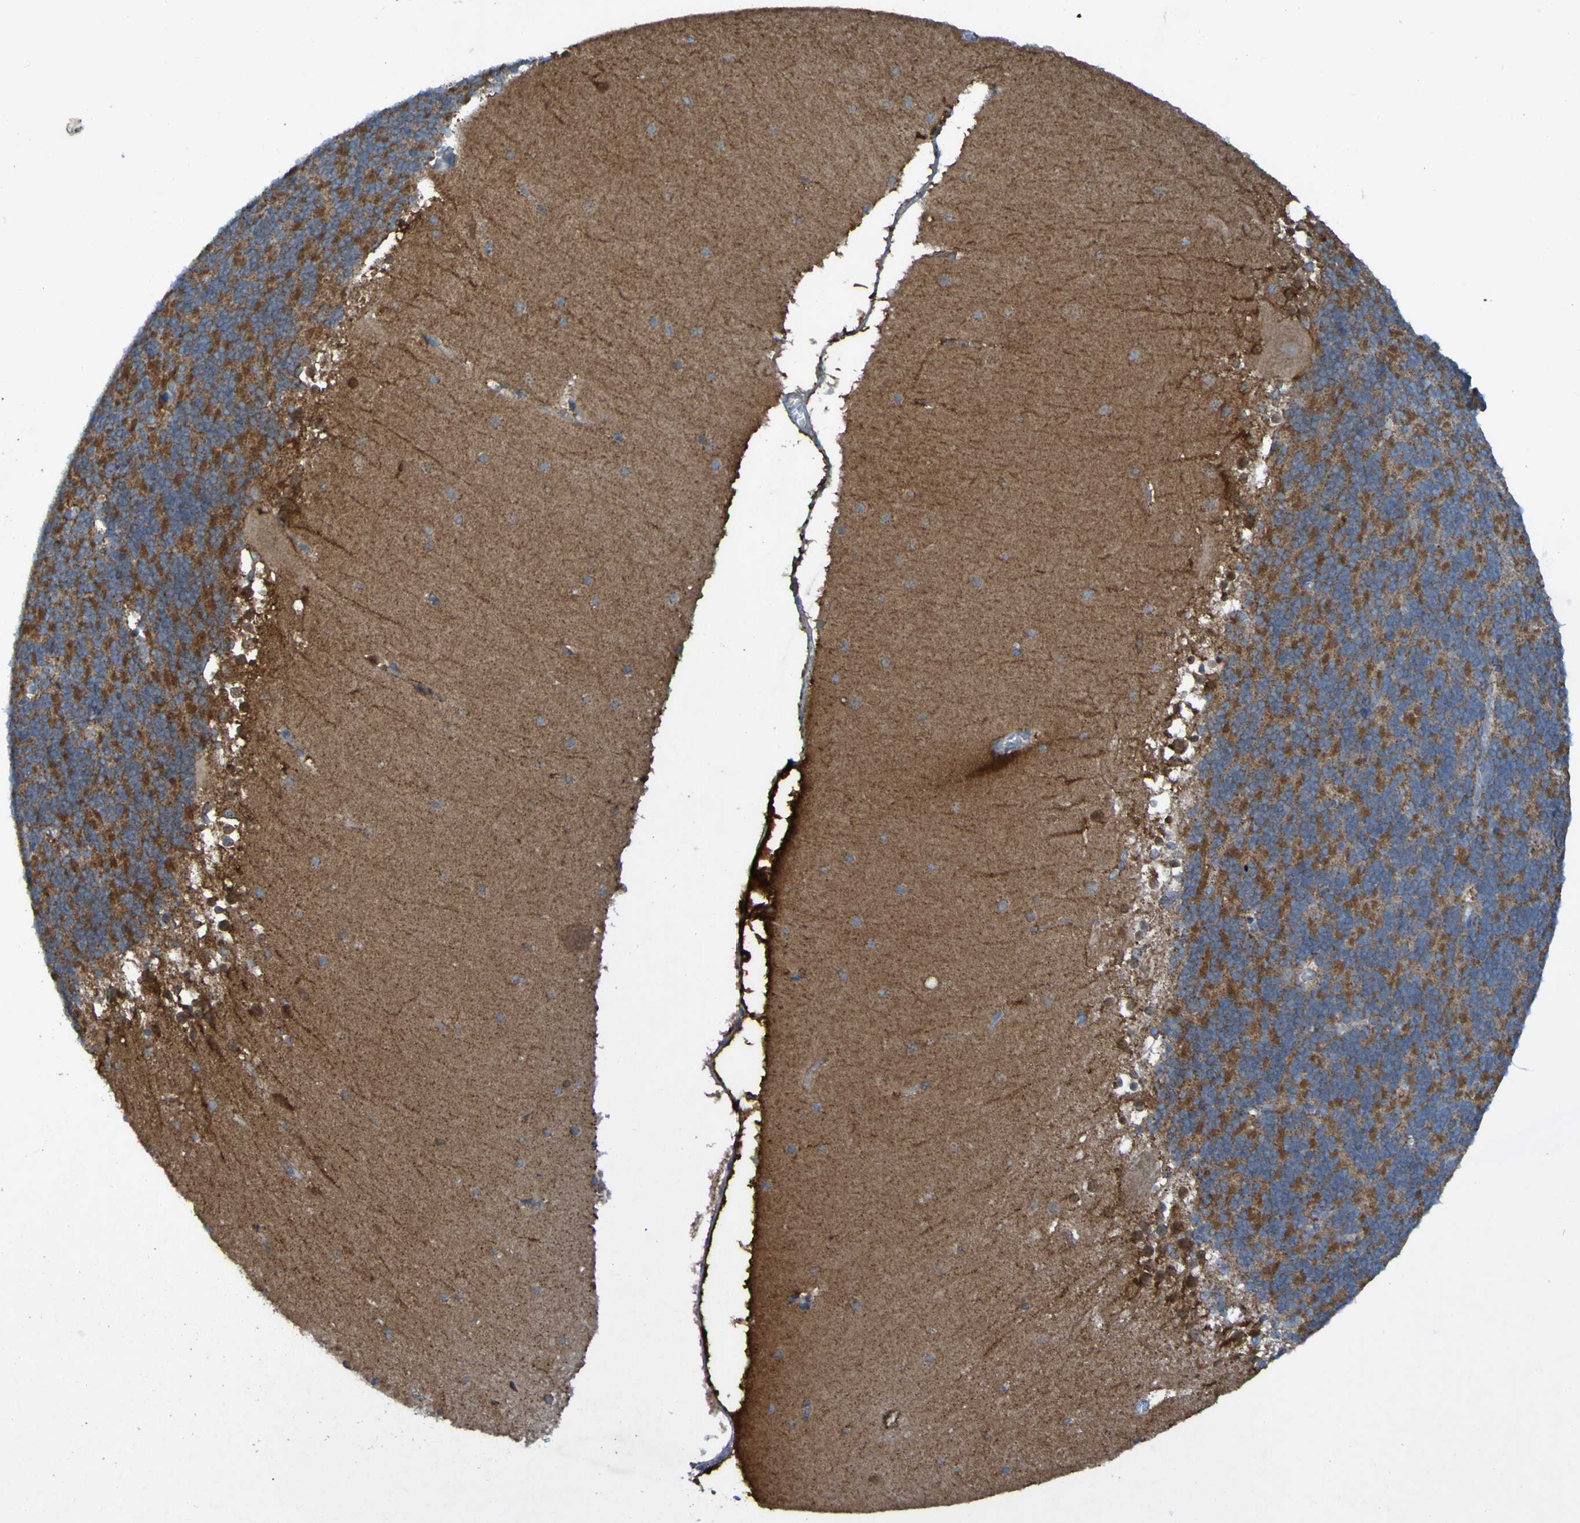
{"staining": {"intensity": "moderate", "quantity": "25%-75%", "location": "cytoplasmic/membranous"}, "tissue": "cerebellum", "cell_type": "Cells in granular layer", "image_type": "normal", "snomed": [{"axis": "morphology", "description": "Normal tissue, NOS"}, {"axis": "topography", "description": "Cerebellum"}], "caption": "Moderate cytoplasmic/membranous staining for a protein is present in approximately 25%-75% of cells in granular layer of unremarkable cerebellum using immunohistochemistry (IHC).", "gene": "CCDC51", "patient": {"sex": "female", "age": 19}}